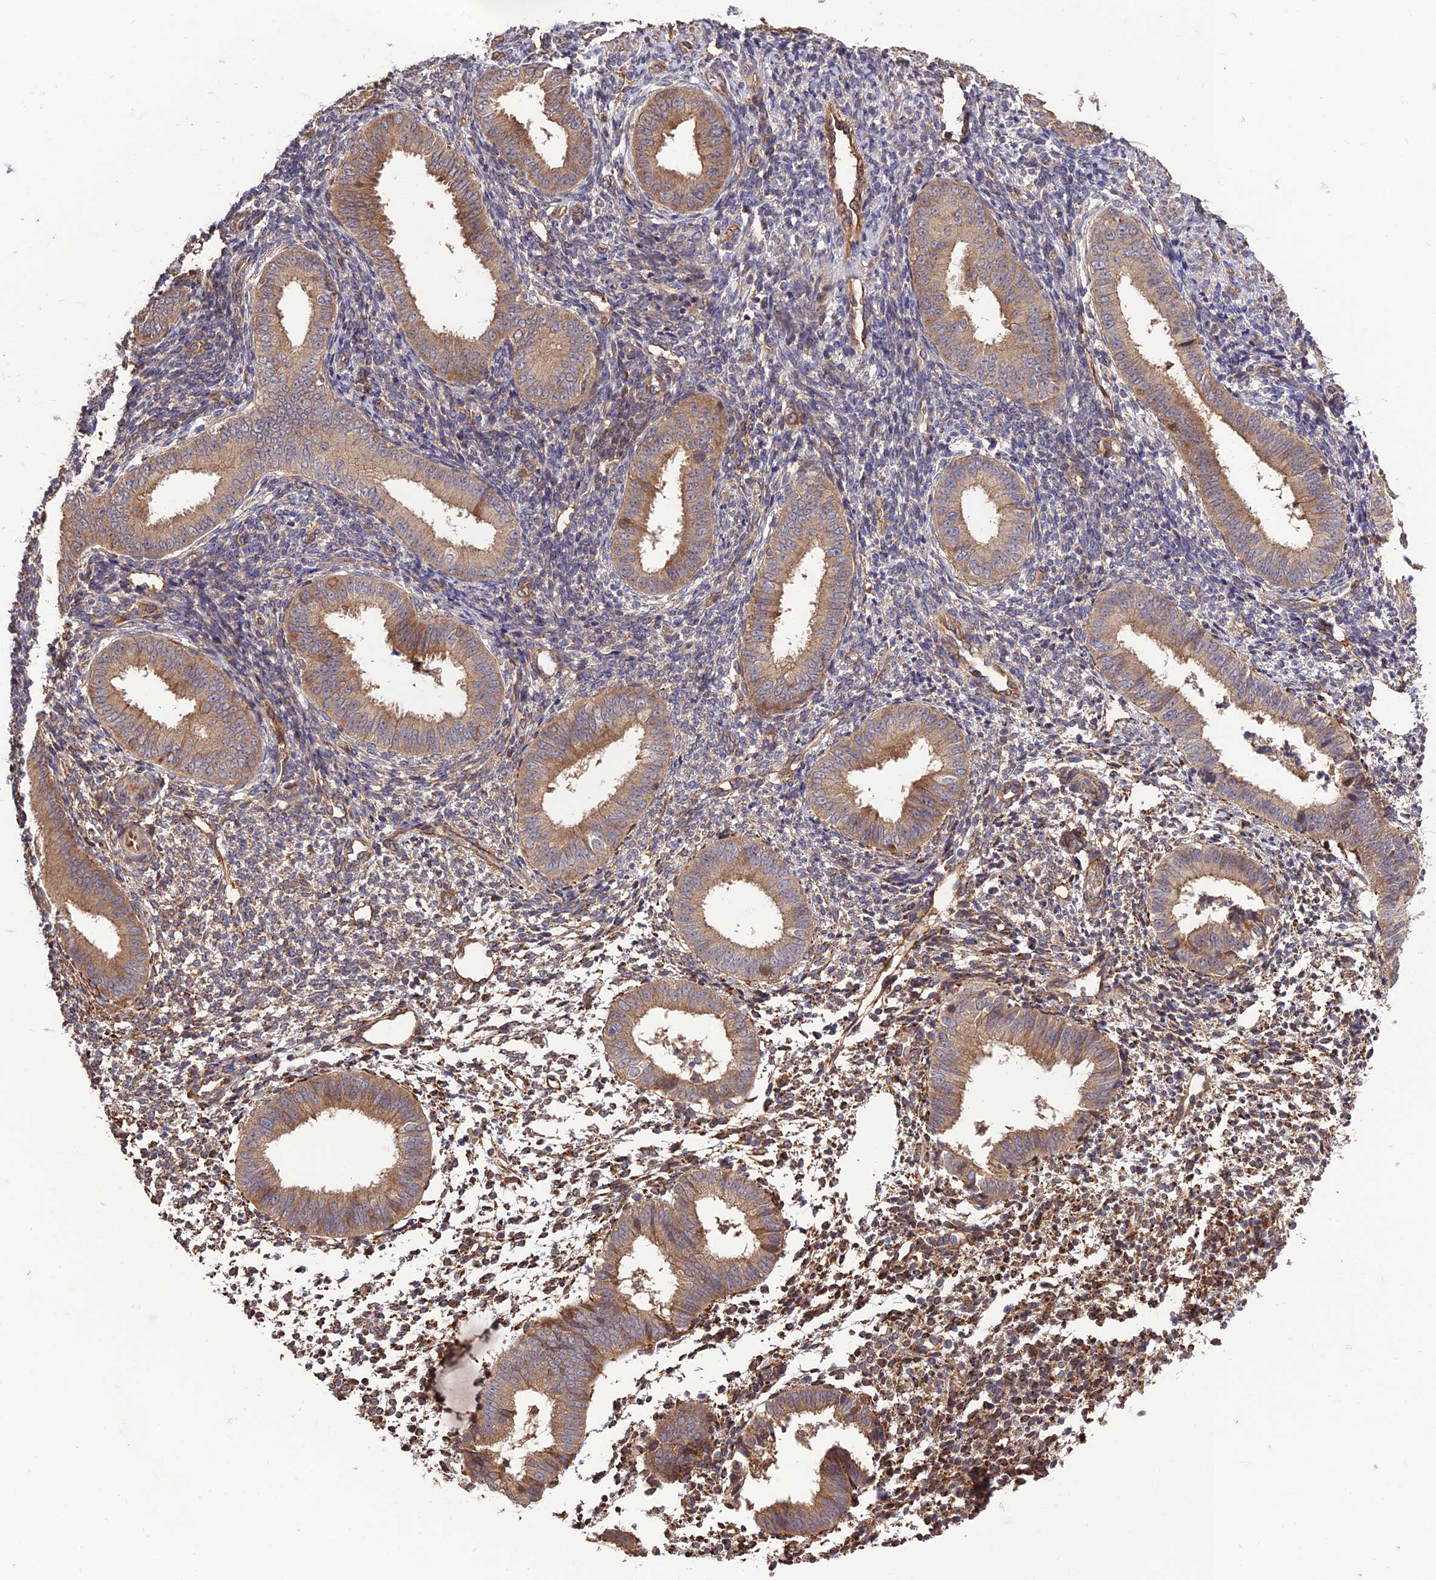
{"staining": {"intensity": "moderate", "quantity": "25%-75%", "location": "cytoplasmic/membranous"}, "tissue": "endometrium", "cell_type": "Cells in endometrial stroma", "image_type": "normal", "snomed": [{"axis": "morphology", "description": "Normal tissue, NOS"}, {"axis": "topography", "description": "Uterus"}, {"axis": "topography", "description": "Endometrium"}], "caption": "Immunohistochemistry image of normal endometrium stained for a protein (brown), which exhibits medium levels of moderate cytoplasmic/membranous positivity in approximately 25%-75% of cells in endometrial stroma.", "gene": "CRTAP", "patient": {"sex": "female", "age": 48}}